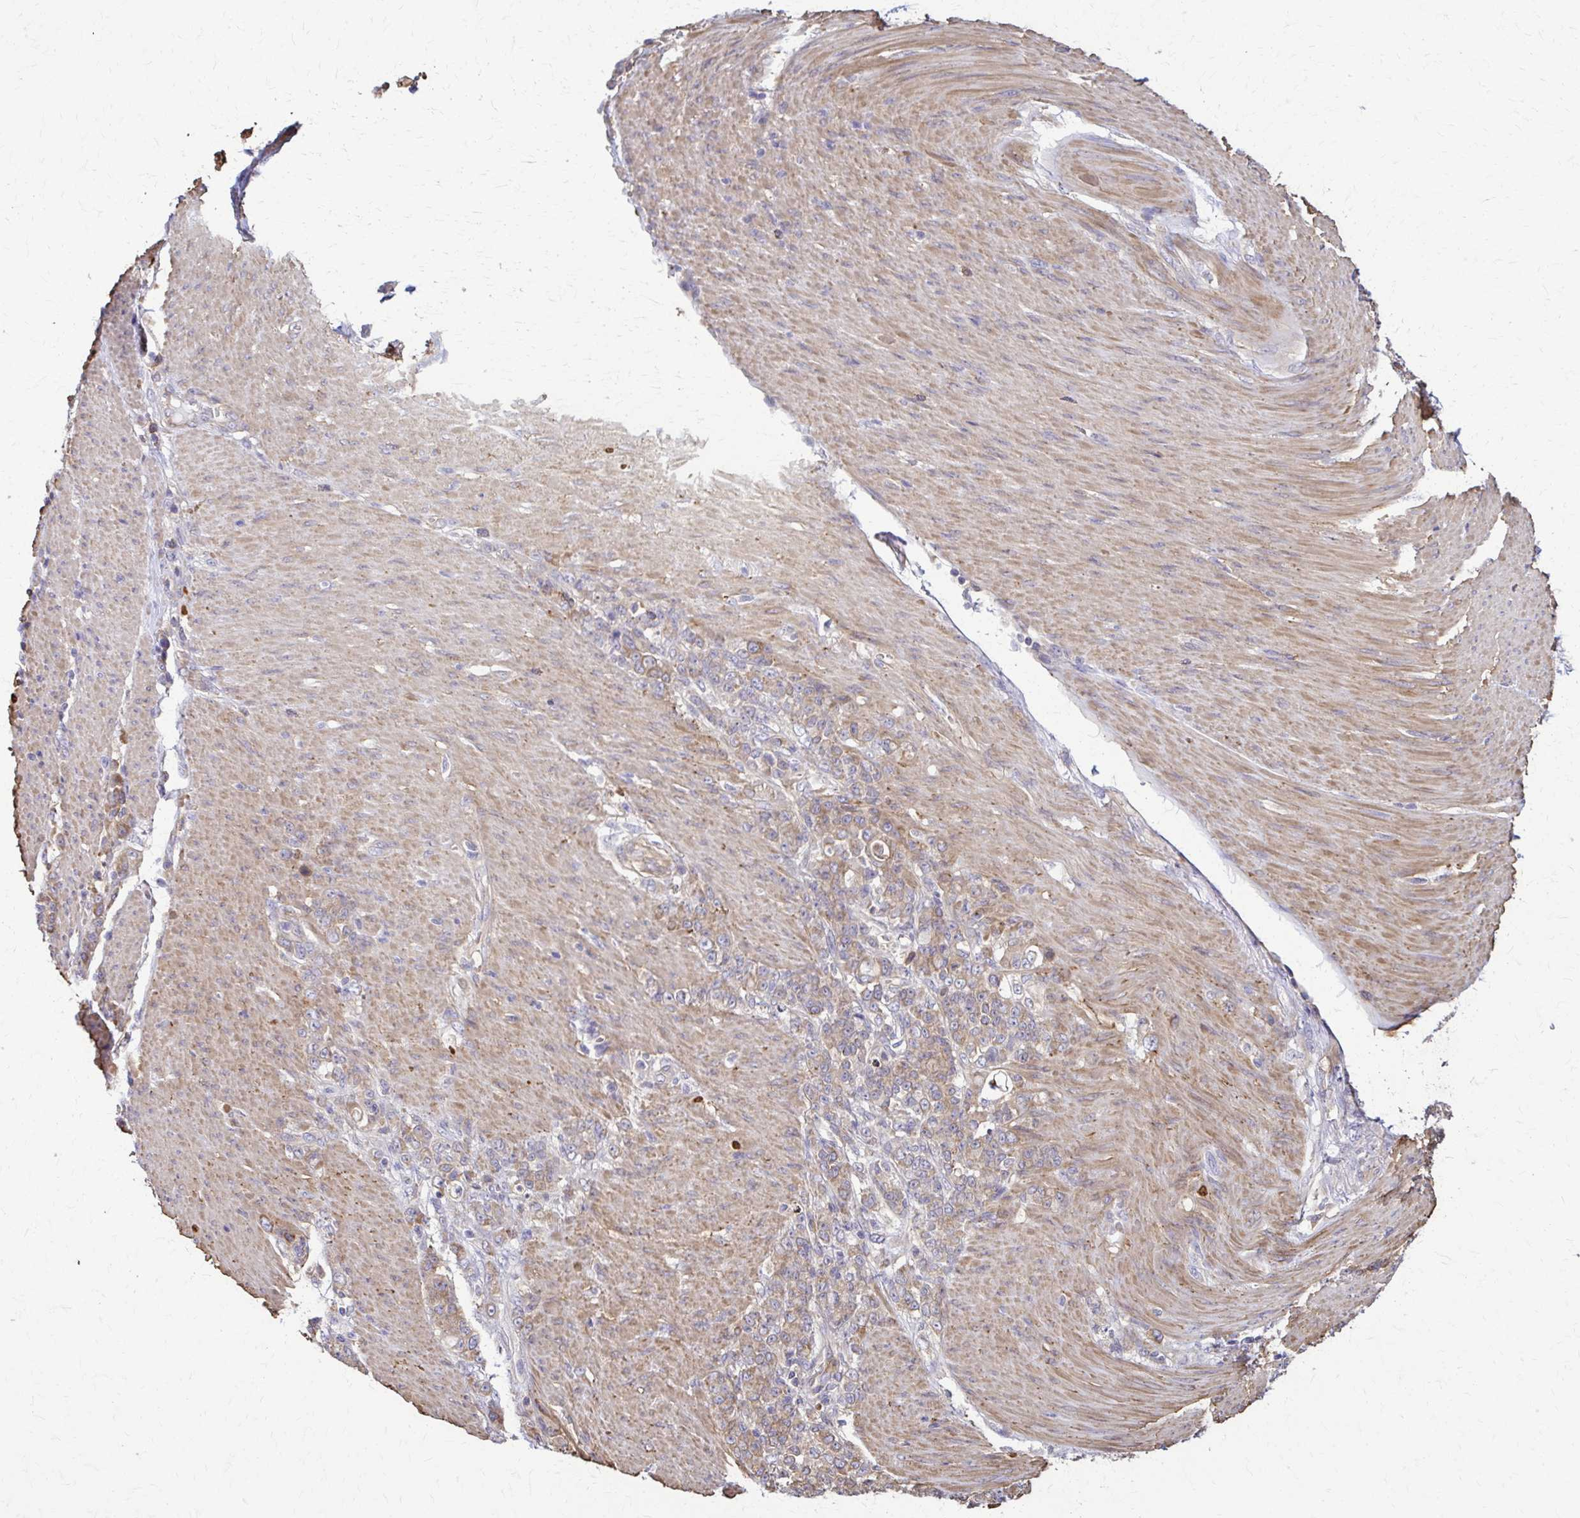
{"staining": {"intensity": "weak", "quantity": "25%-75%", "location": "cytoplasmic/membranous"}, "tissue": "stomach cancer", "cell_type": "Tumor cells", "image_type": "cancer", "snomed": [{"axis": "morphology", "description": "Adenocarcinoma, NOS"}, {"axis": "topography", "description": "Stomach"}], "caption": "DAB (3,3'-diaminobenzidine) immunohistochemical staining of human adenocarcinoma (stomach) exhibits weak cytoplasmic/membranous protein expression in about 25%-75% of tumor cells.", "gene": "DSP", "patient": {"sex": "female", "age": 79}}